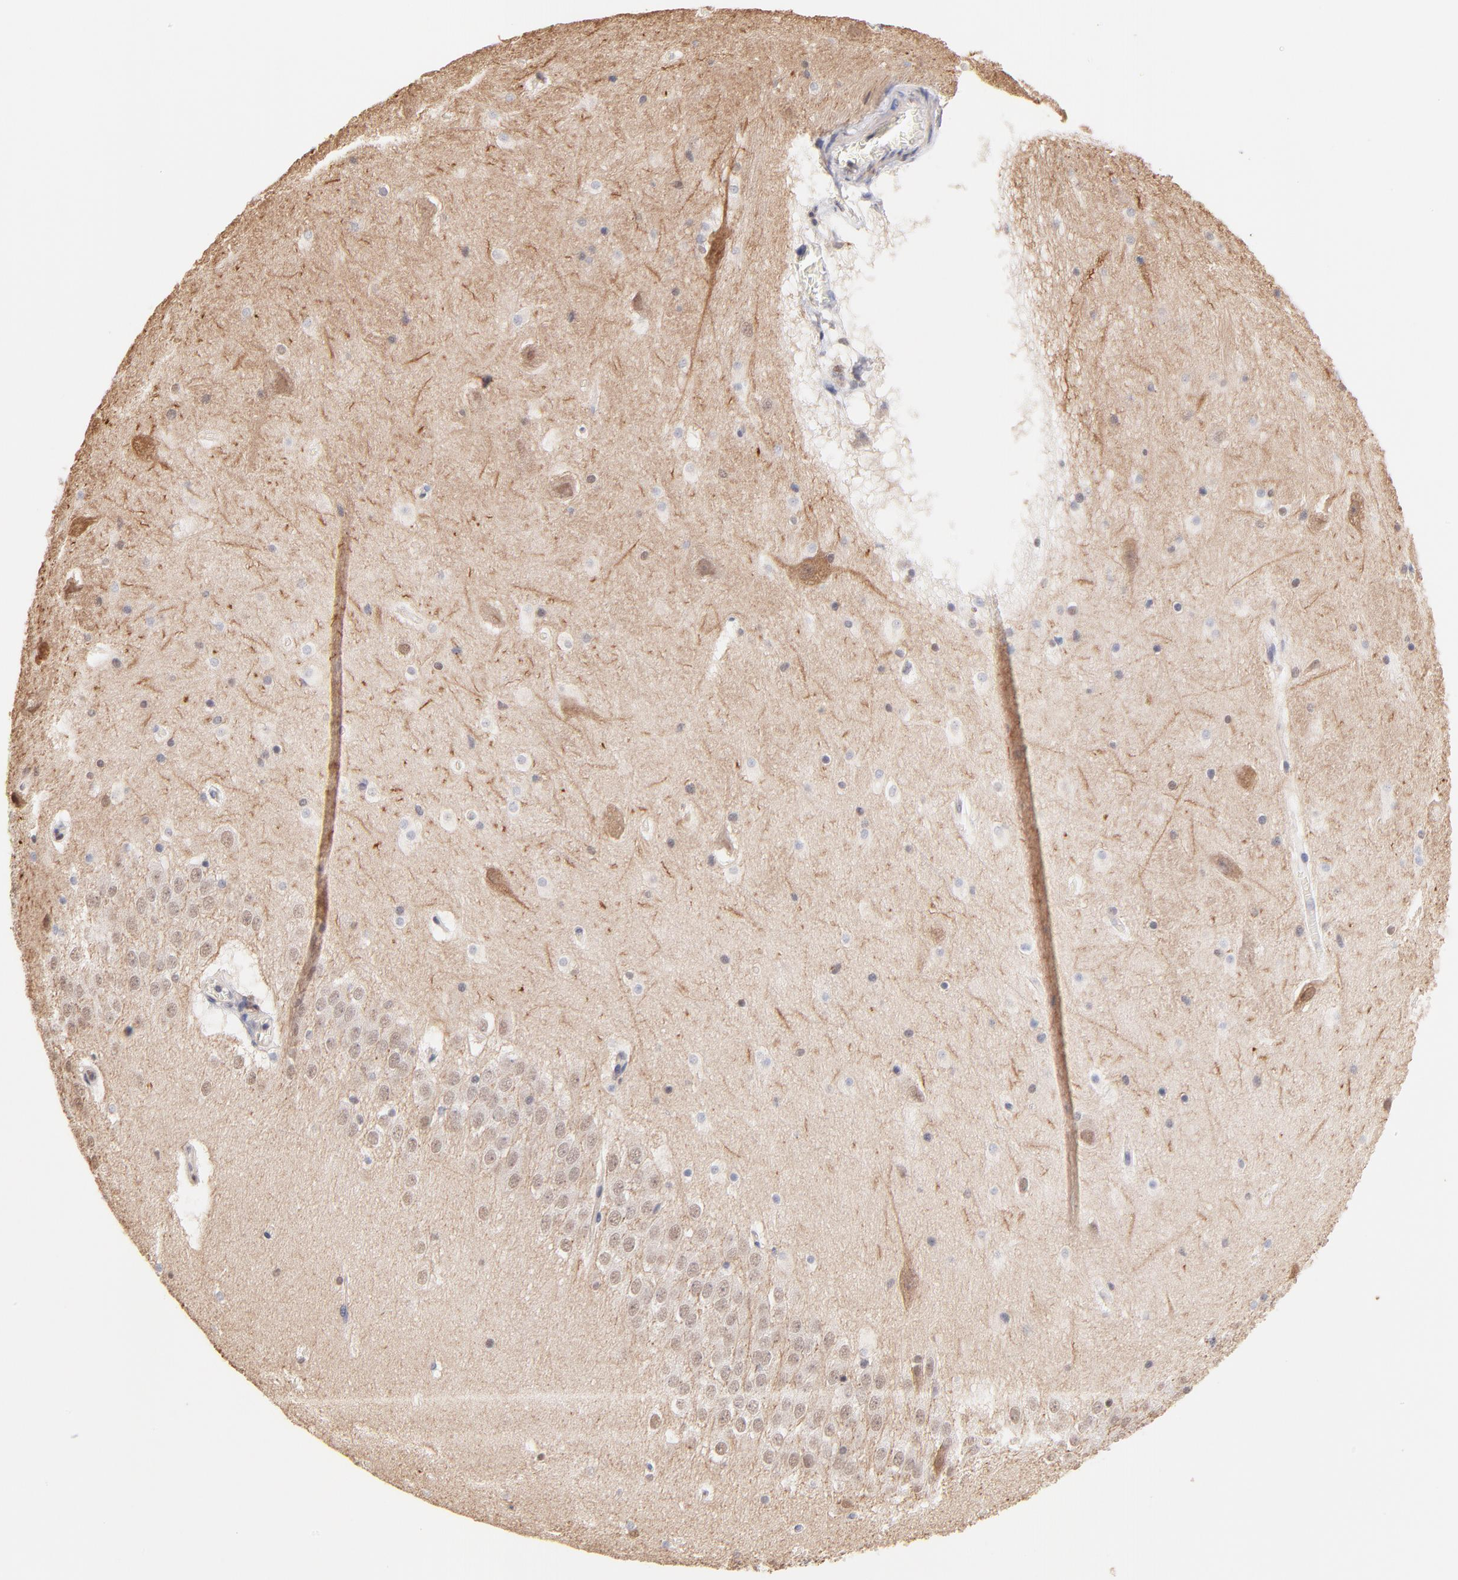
{"staining": {"intensity": "negative", "quantity": "none", "location": "none"}, "tissue": "hippocampus", "cell_type": "Glial cells", "image_type": "normal", "snomed": [{"axis": "morphology", "description": "Normal tissue, NOS"}, {"axis": "topography", "description": "Hippocampus"}], "caption": "Human hippocampus stained for a protein using immunohistochemistry (IHC) shows no positivity in glial cells.", "gene": "RIBC2", "patient": {"sex": "male", "age": 45}}